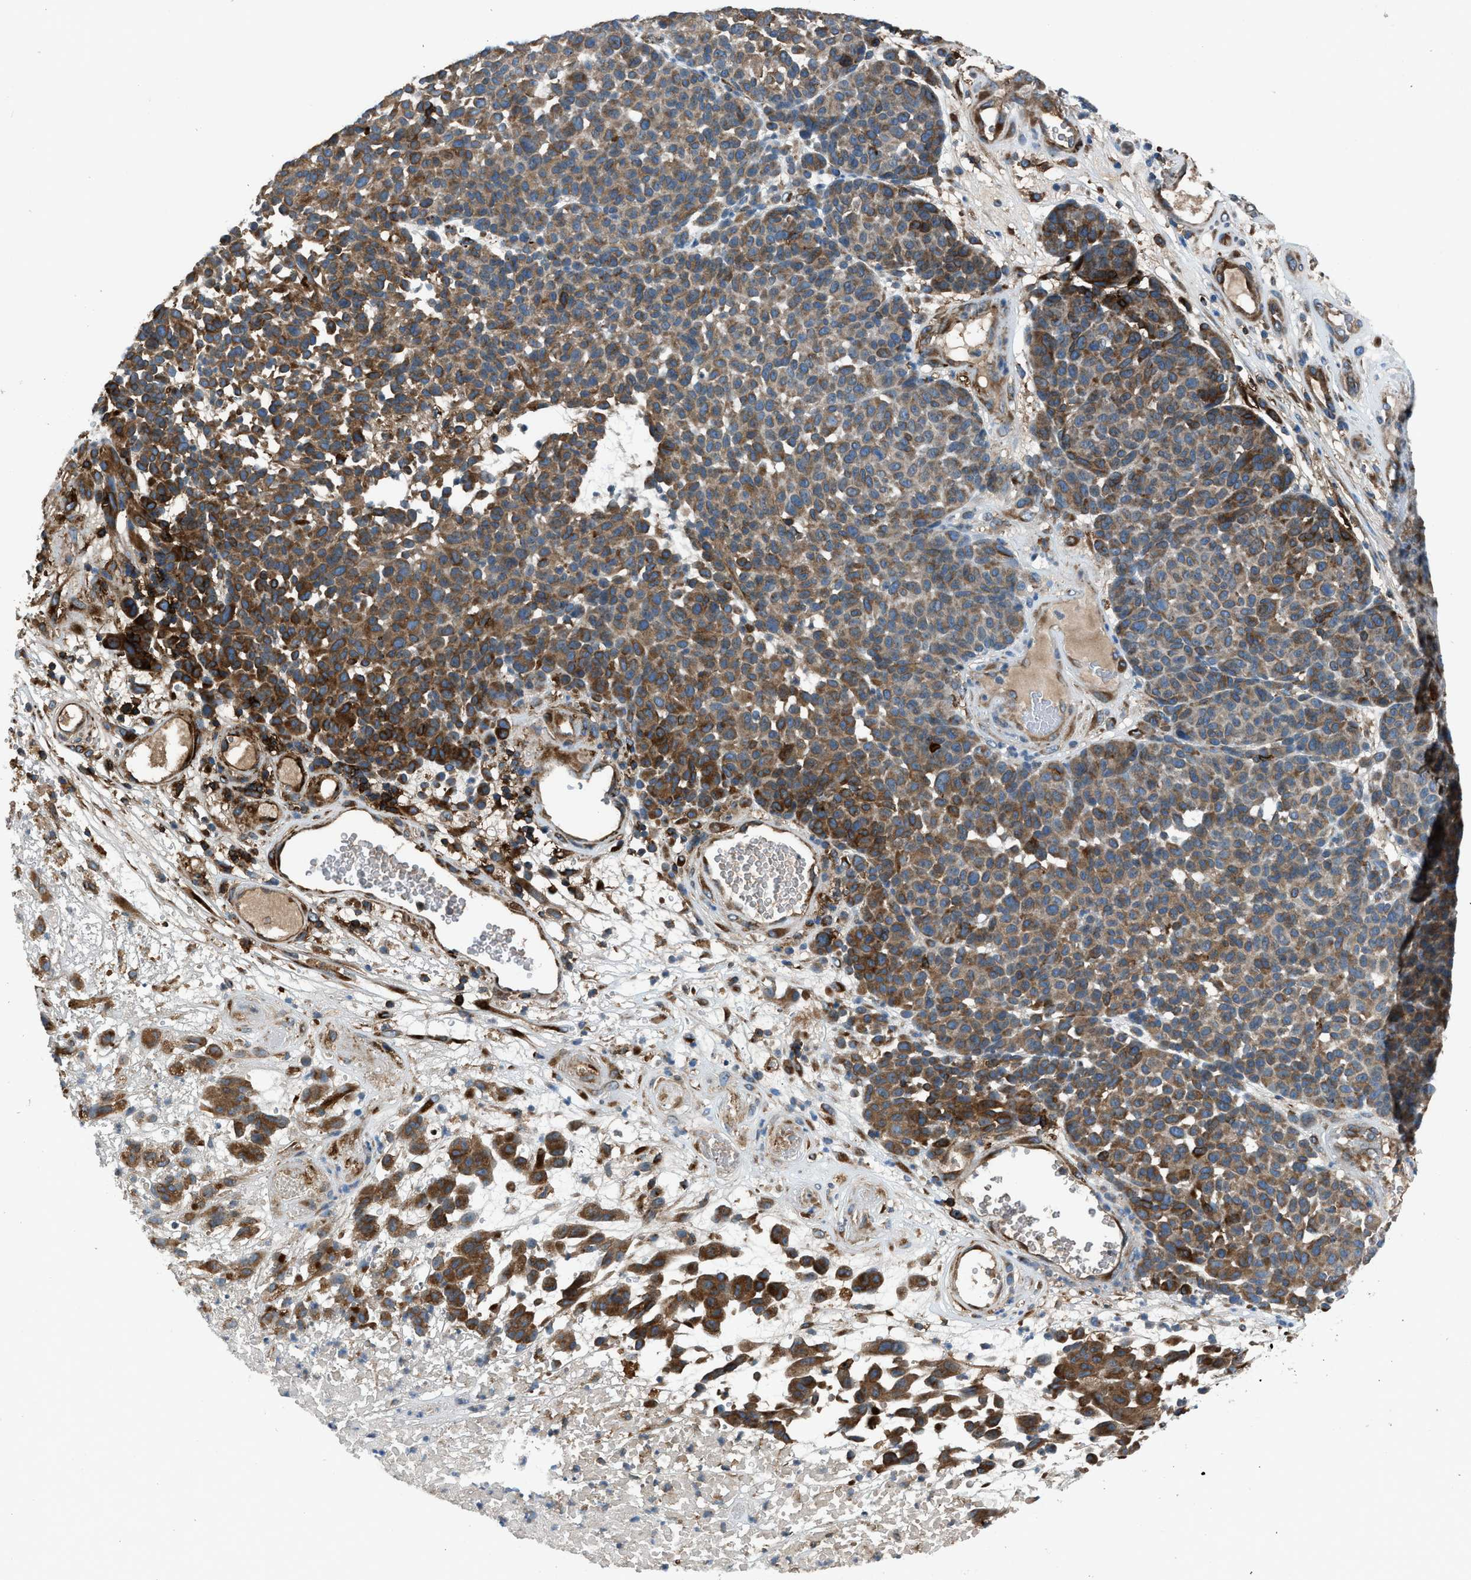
{"staining": {"intensity": "moderate", "quantity": "25%-75%", "location": "cytoplasmic/membranous"}, "tissue": "melanoma", "cell_type": "Tumor cells", "image_type": "cancer", "snomed": [{"axis": "morphology", "description": "Malignant melanoma, NOS"}, {"axis": "topography", "description": "Skin"}], "caption": "This is an image of IHC staining of malignant melanoma, which shows moderate expression in the cytoplasmic/membranous of tumor cells.", "gene": "LMBR1", "patient": {"sex": "male", "age": 59}}